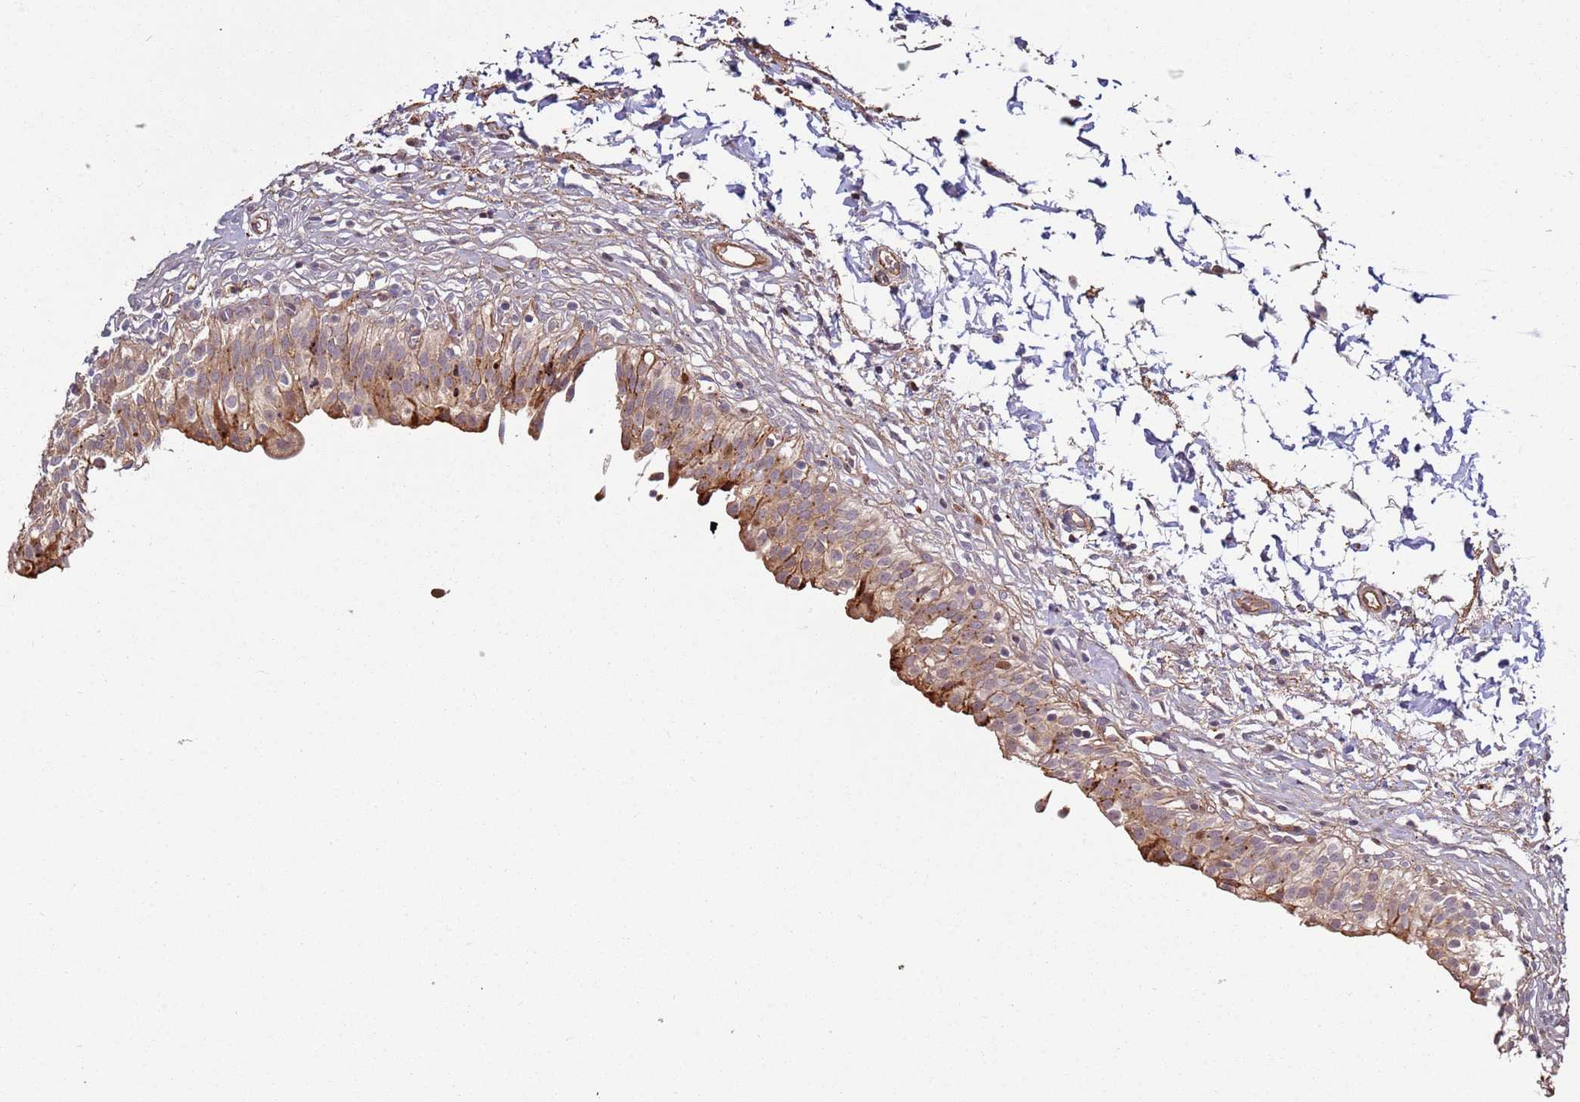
{"staining": {"intensity": "strong", "quantity": "25%-75%", "location": "cytoplasmic/membranous"}, "tissue": "urinary bladder", "cell_type": "Urothelial cells", "image_type": "normal", "snomed": [{"axis": "morphology", "description": "Normal tissue, NOS"}, {"axis": "topography", "description": "Urinary bladder"}], "caption": "A high amount of strong cytoplasmic/membranous staining is present in about 25%-75% of urothelial cells in unremarkable urinary bladder. (DAB (3,3'-diaminobenzidine) = brown stain, brightfield microscopy at high magnification).", "gene": "RHBDL1", "patient": {"sex": "male", "age": 55}}